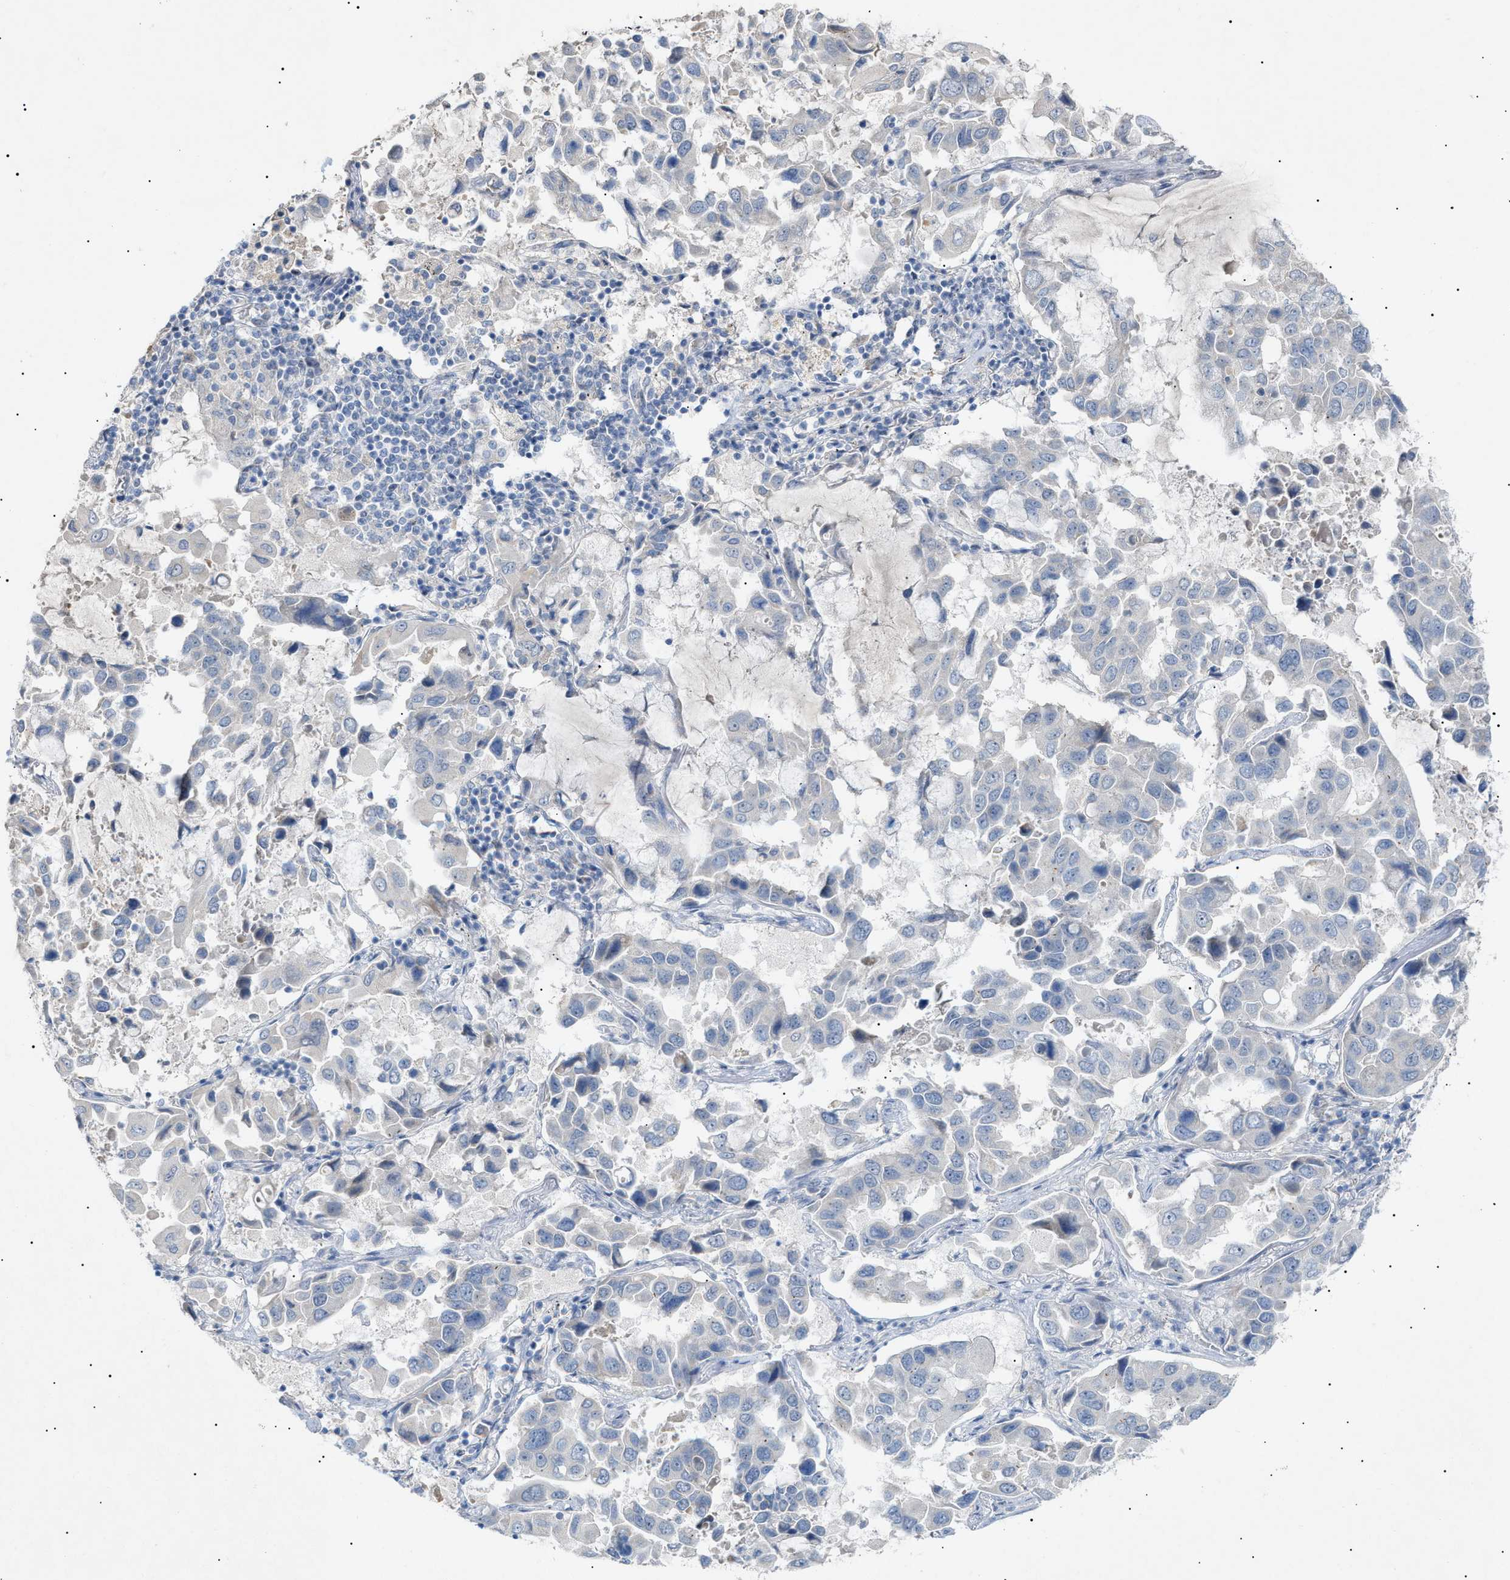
{"staining": {"intensity": "negative", "quantity": "none", "location": "none"}, "tissue": "lung cancer", "cell_type": "Tumor cells", "image_type": "cancer", "snomed": [{"axis": "morphology", "description": "Adenocarcinoma, NOS"}, {"axis": "topography", "description": "Lung"}], "caption": "An image of human lung cancer is negative for staining in tumor cells. (DAB (3,3'-diaminobenzidine) IHC, high magnification).", "gene": "SLC25A31", "patient": {"sex": "male", "age": 64}}